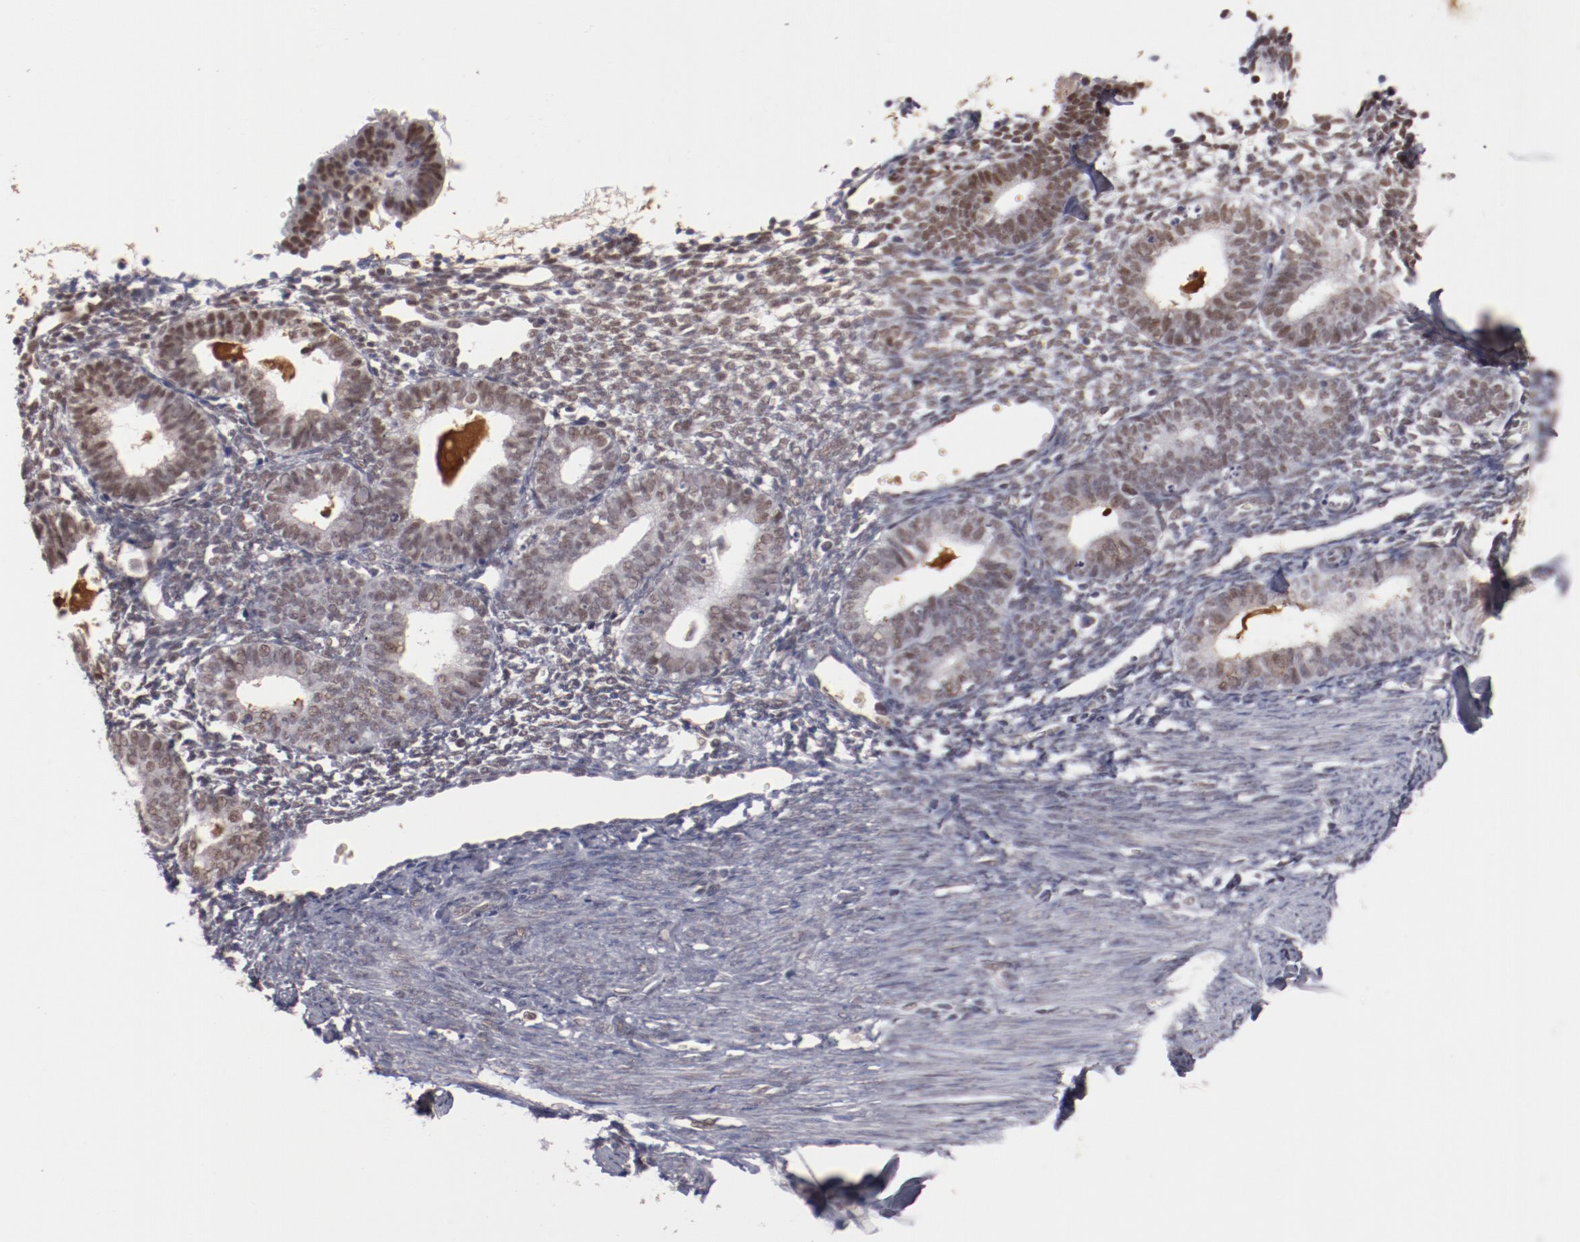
{"staining": {"intensity": "weak", "quantity": ">75%", "location": "nuclear"}, "tissue": "endometrium", "cell_type": "Cells in endometrial stroma", "image_type": "normal", "snomed": [{"axis": "morphology", "description": "Normal tissue, NOS"}, {"axis": "topography", "description": "Endometrium"}], "caption": "The micrograph demonstrates staining of unremarkable endometrium, revealing weak nuclear protein positivity (brown color) within cells in endometrial stroma.", "gene": "NFE2", "patient": {"sex": "female", "age": 61}}